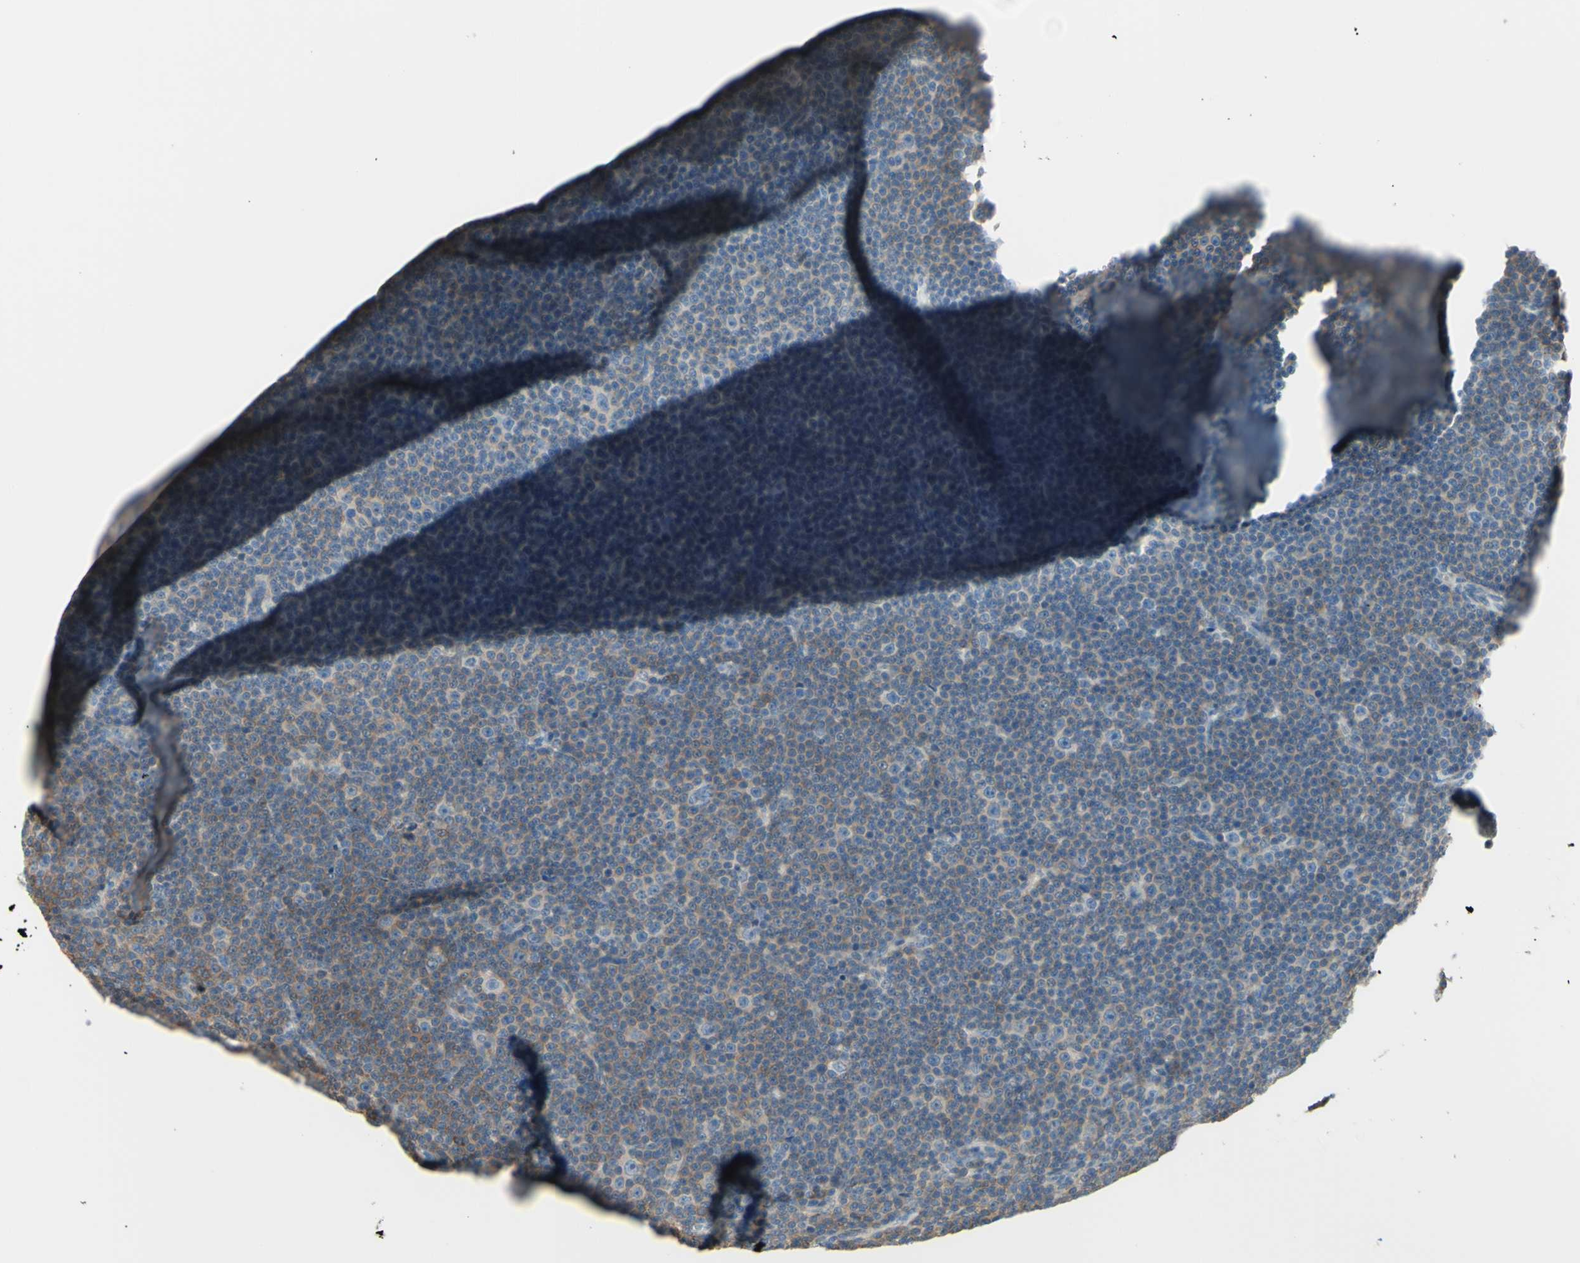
{"staining": {"intensity": "weak", "quantity": "25%-75%", "location": "cytoplasmic/membranous"}, "tissue": "lymphoma", "cell_type": "Tumor cells", "image_type": "cancer", "snomed": [{"axis": "morphology", "description": "Malignant lymphoma, non-Hodgkin's type, Low grade"}, {"axis": "topography", "description": "Lymph node"}], "caption": "DAB immunohistochemical staining of lymphoma displays weak cytoplasmic/membranous protein positivity in about 25%-75% of tumor cells. (brown staining indicates protein expression, while blue staining denotes nuclei).", "gene": "MTM1", "patient": {"sex": "female", "age": 67}}